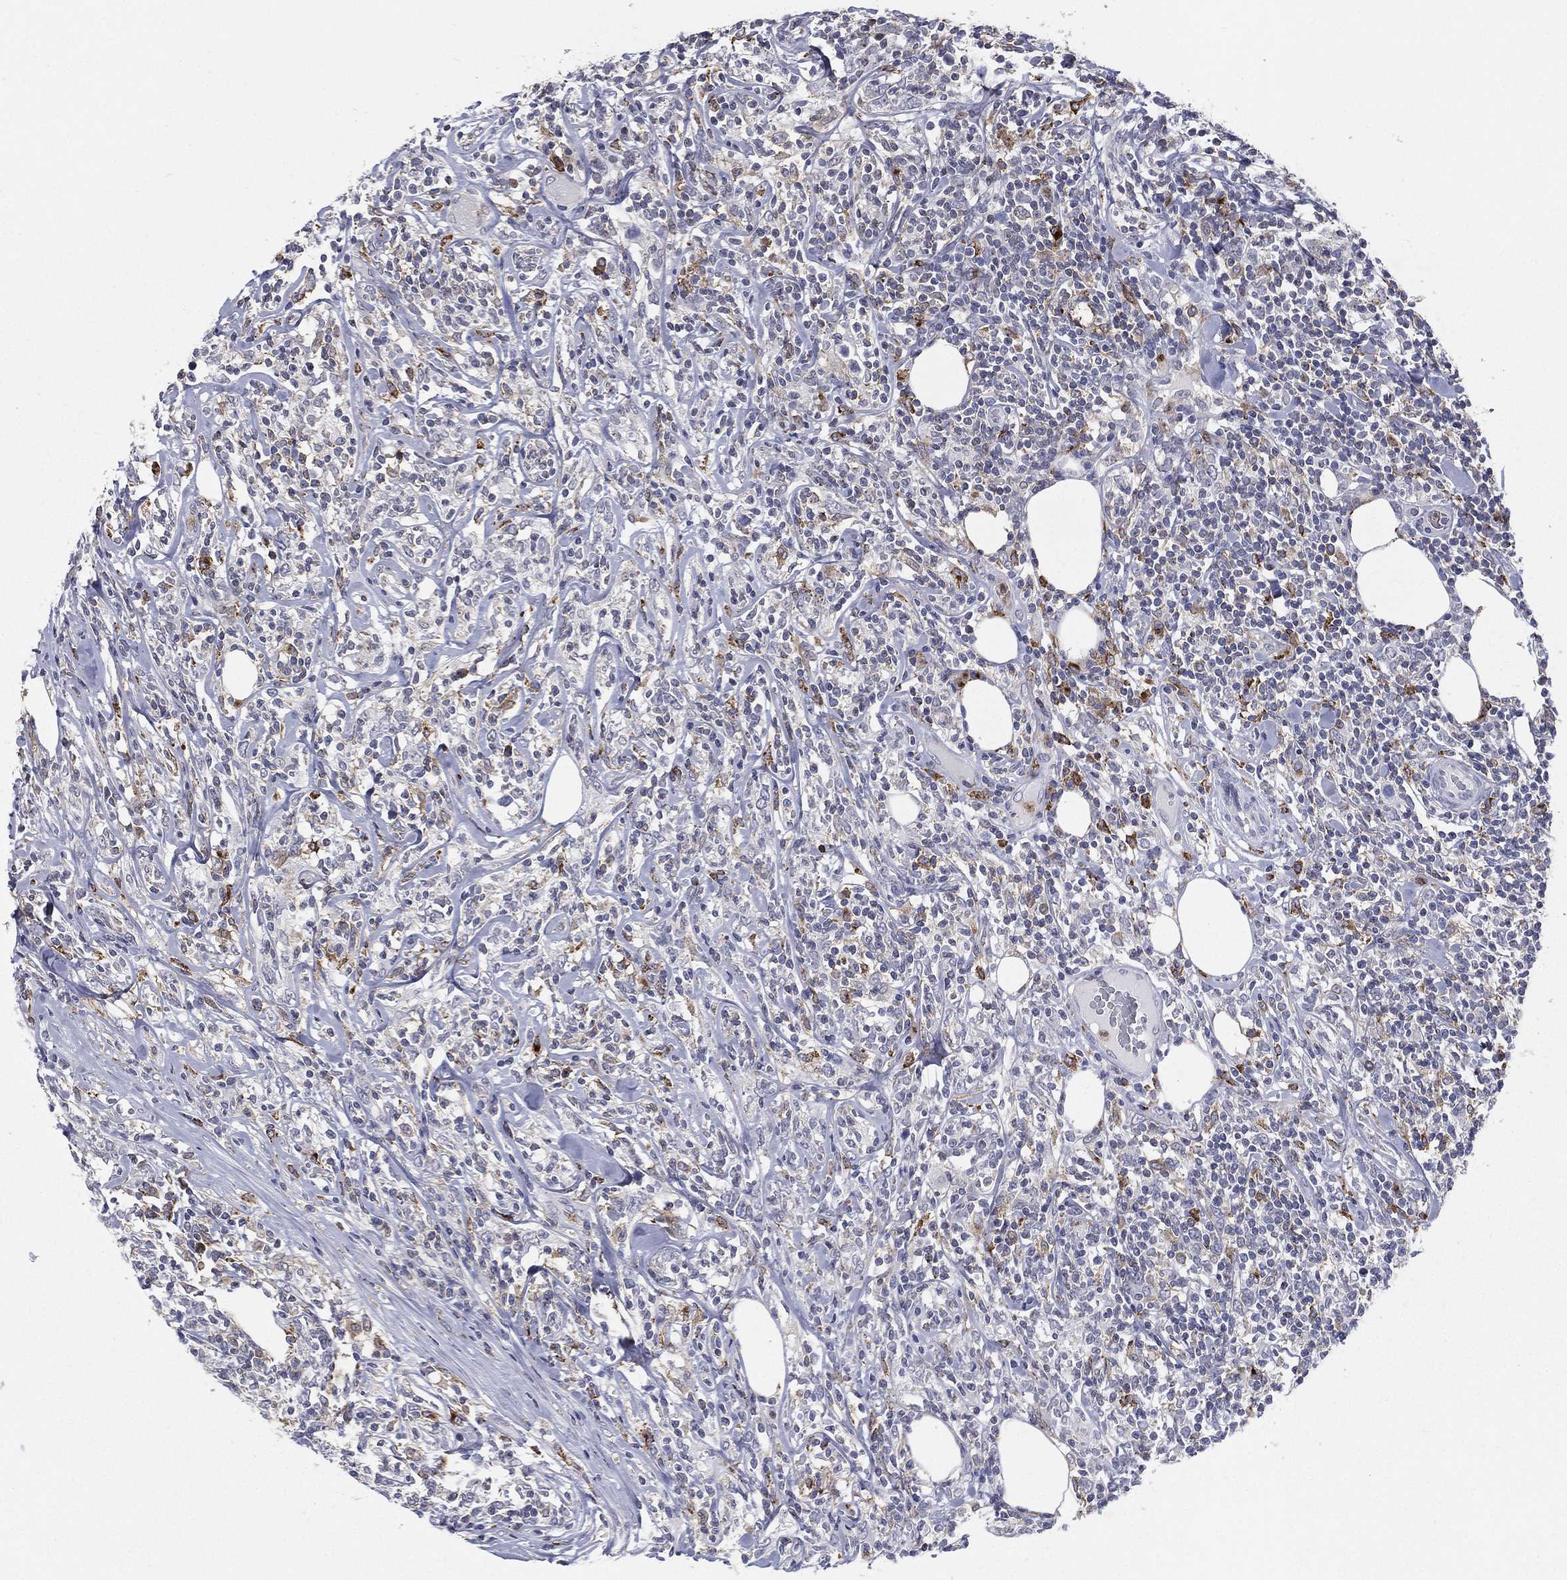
{"staining": {"intensity": "moderate", "quantity": "<25%", "location": "cytoplasmic/membranous"}, "tissue": "lymphoma", "cell_type": "Tumor cells", "image_type": "cancer", "snomed": [{"axis": "morphology", "description": "Malignant lymphoma, non-Hodgkin's type, High grade"}, {"axis": "topography", "description": "Lymph node"}], "caption": "Immunohistochemistry (IHC) of human malignant lymphoma, non-Hodgkin's type (high-grade) demonstrates low levels of moderate cytoplasmic/membranous expression in approximately <25% of tumor cells. (Stains: DAB (3,3'-diaminobenzidine) in brown, nuclei in blue, Microscopy: brightfield microscopy at high magnification).", "gene": "EVI2B", "patient": {"sex": "female", "age": 84}}